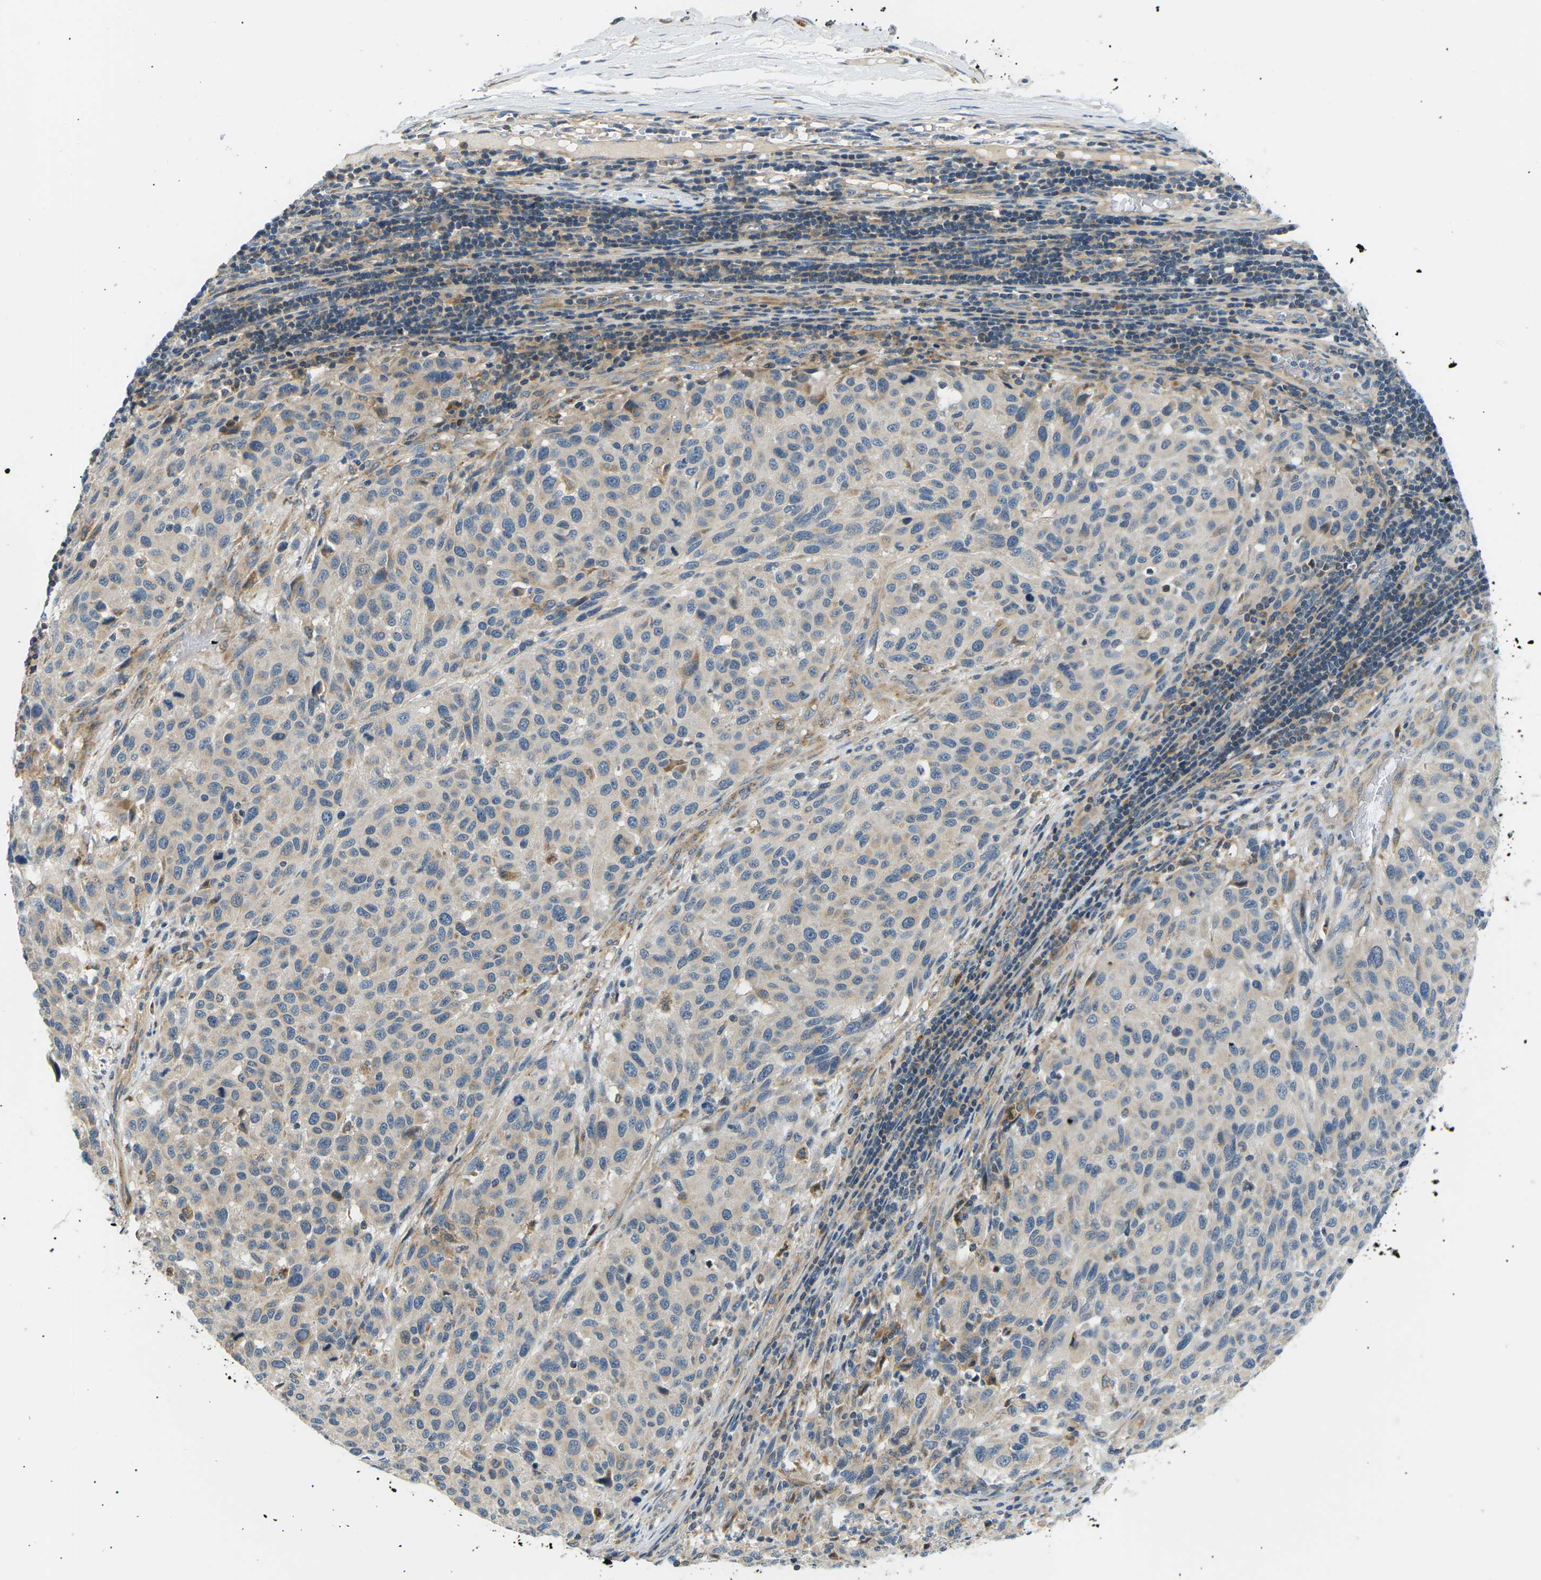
{"staining": {"intensity": "weak", "quantity": "<25%", "location": "cytoplasmic/membranous"}, "tissue": "melanoma", "cell_type": "Tumor cells", "image_type": "cancer", "snomed": [{"axis": "morphology", "description": "Malignant melanoma, Metastatic site"}, {"axis": "topography", "description": "Lymph node"}], "caption": "DAB (3,3'-diaminobenzidine) immunohistochemical staining of melanoma exhibits no significant staining in tumor cells. The staining was performed using DAB (3,3'-diaminobenzidine) to visualize the protein expression in brown, while the nuclei were stained in blue with hematoxylin (Magnification: 20x).", "gene": "TBC1D8", "patient": {"sex": "male", "age": 61}}